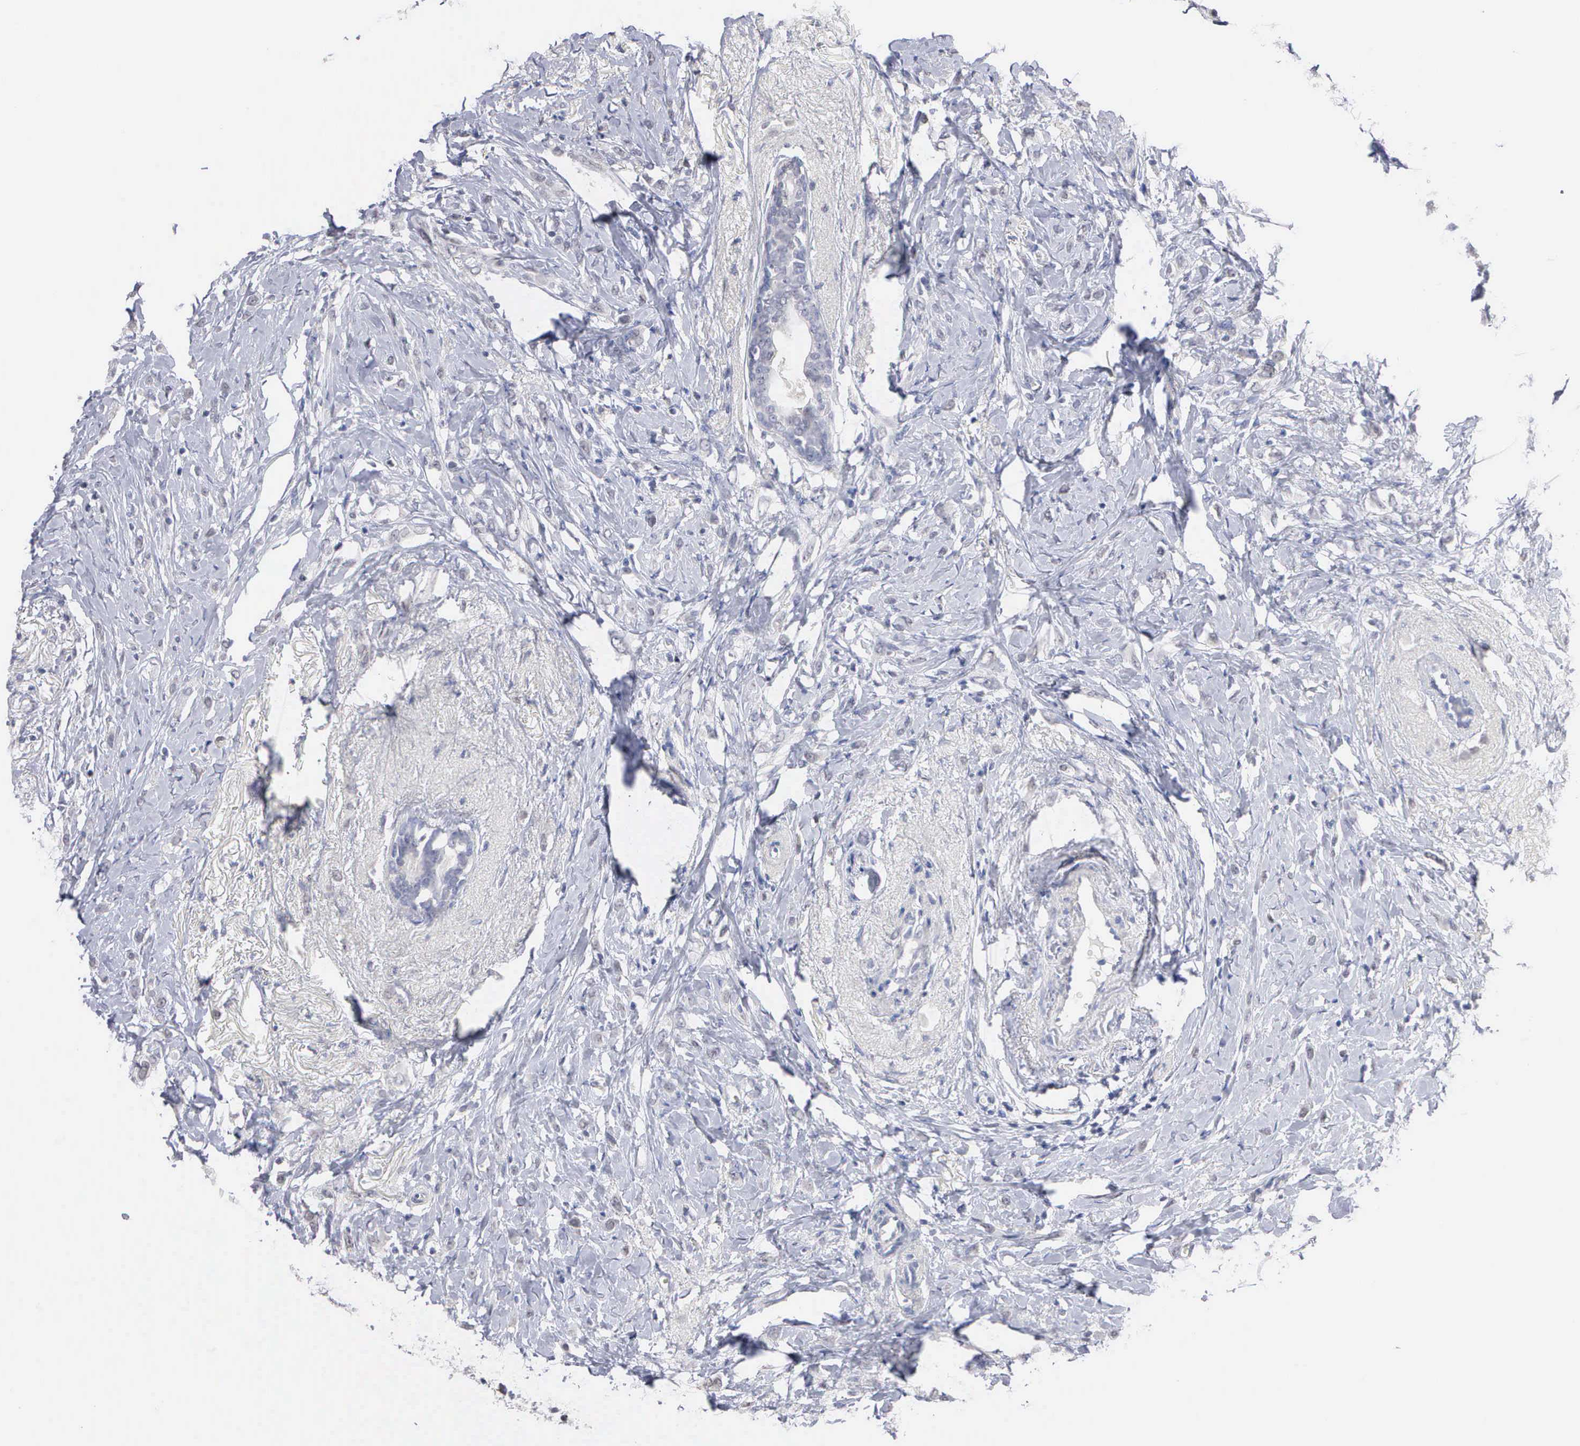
{"staining": {"intensity": "negative", "quantity": "none", "location": "none"}, "tissue": "breast cancer", "cell_type": "Tumor cells", "image_type": "cancer", "snomed": [{"axis": "morphology", "description": "Lobular carcinoma"}, {"axis": "topography", "description": "Breast"}], "caption": "Human breast cancer (lobular carcinoma) stained for a protein using immunohistochemistry (IHC) shows no positivity in tumor cells.", "gene": "KDM6A", "patient": {"sex": "female", "age": 57}}